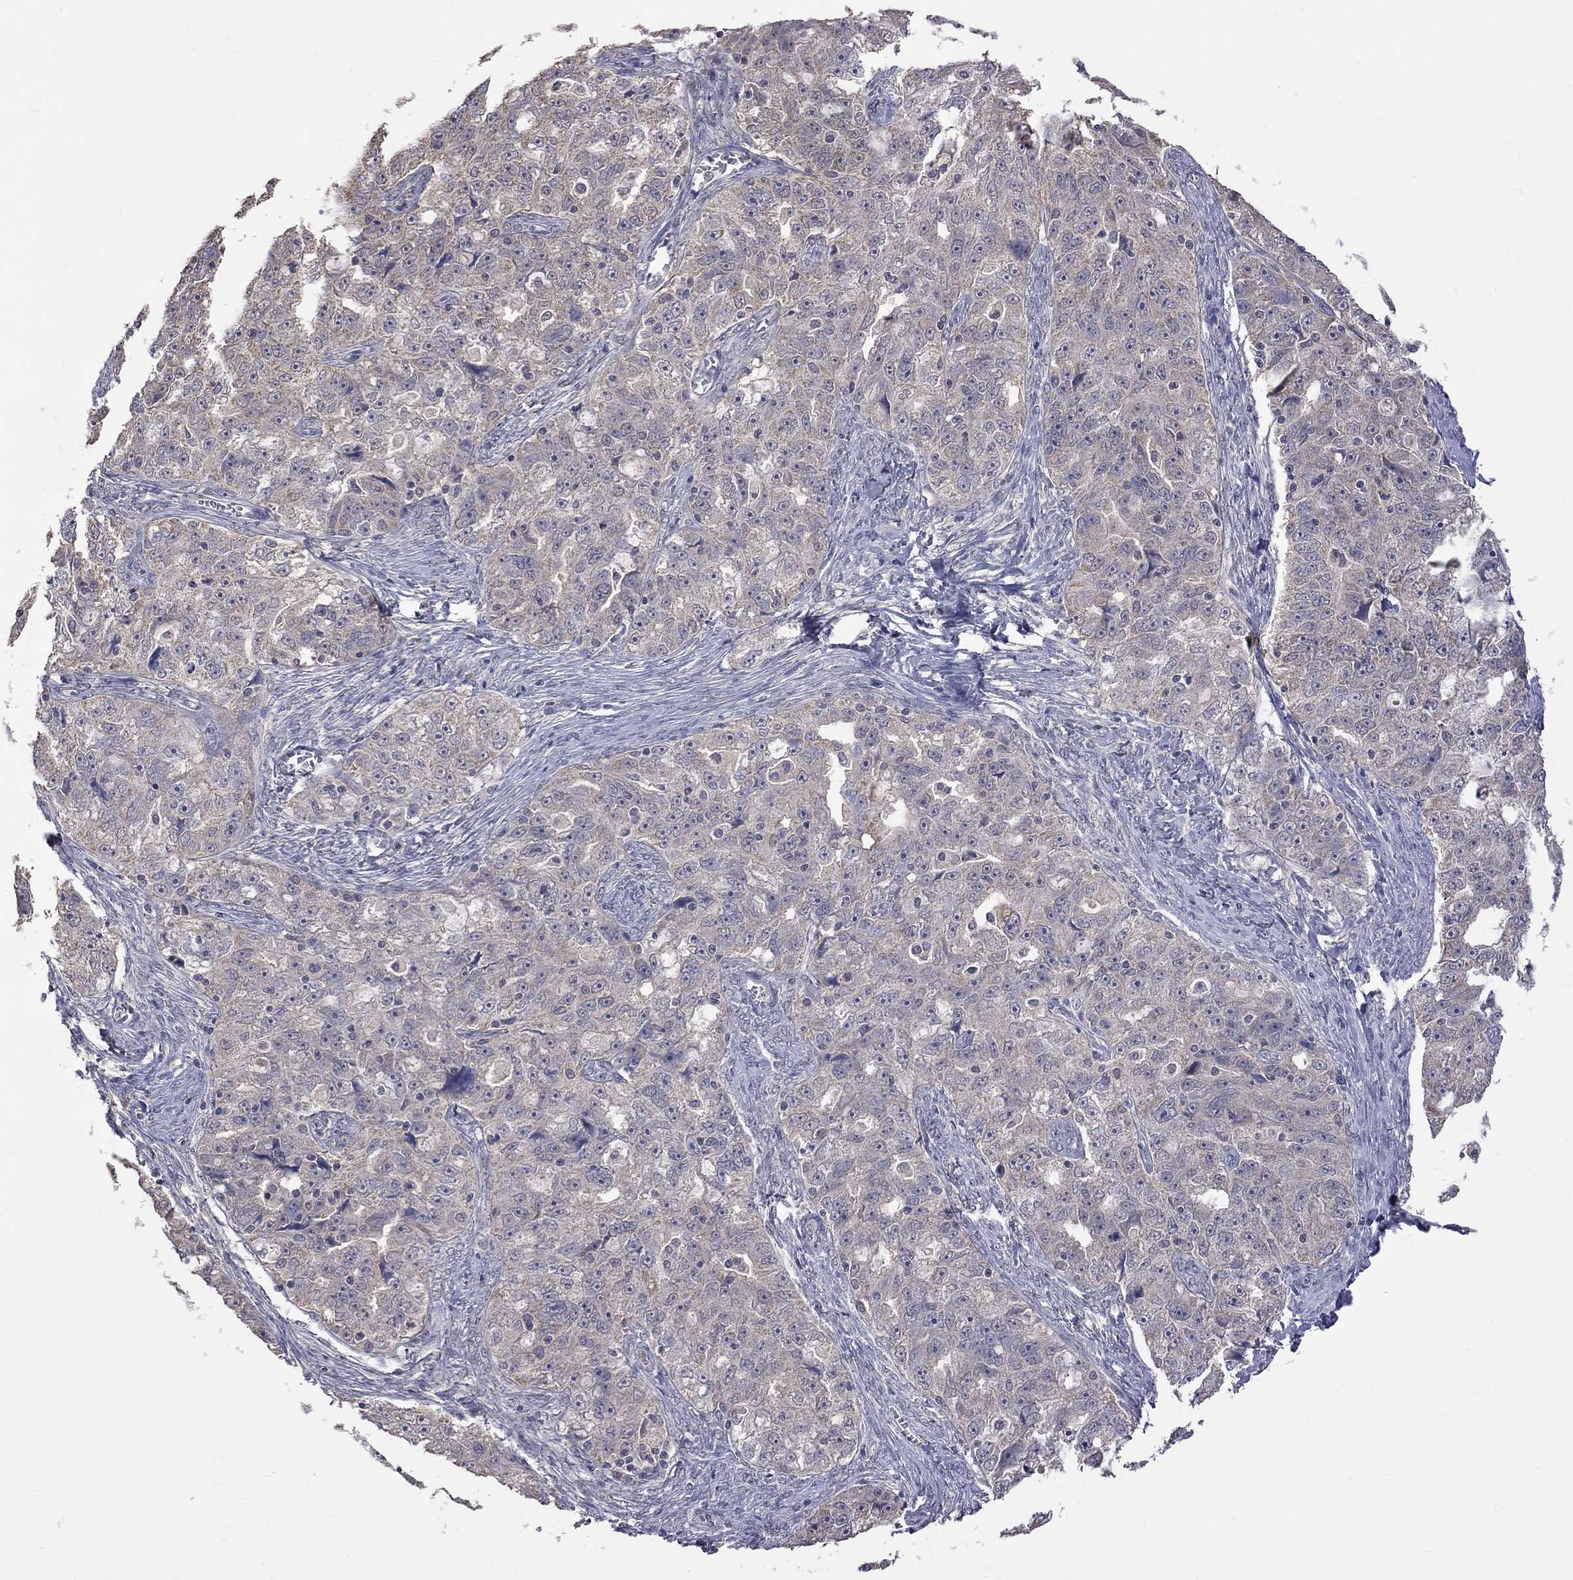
{"staining": {"intensity": "weak", "quantity": ">75%", "location": "cytoplasmic/membranous"}, "tissue": "ovarian cancer", "cell_type": "Tumor cells", "image_type": "cancer", "snomed": [{"axis": "morphology", "description": "Cystadenocarcinoma, serous, NOS"}, {"axis": "topography", "description": "Ovary"}], "caption": "The immunohistochemical stain labels weak cytoplasmic/membranous expression in tumor cells of ovarian cancer (serous cystadenocarcinoma) tissue.", "gene": "HTR6", "patient": {"sex": "female", "age": 51}}